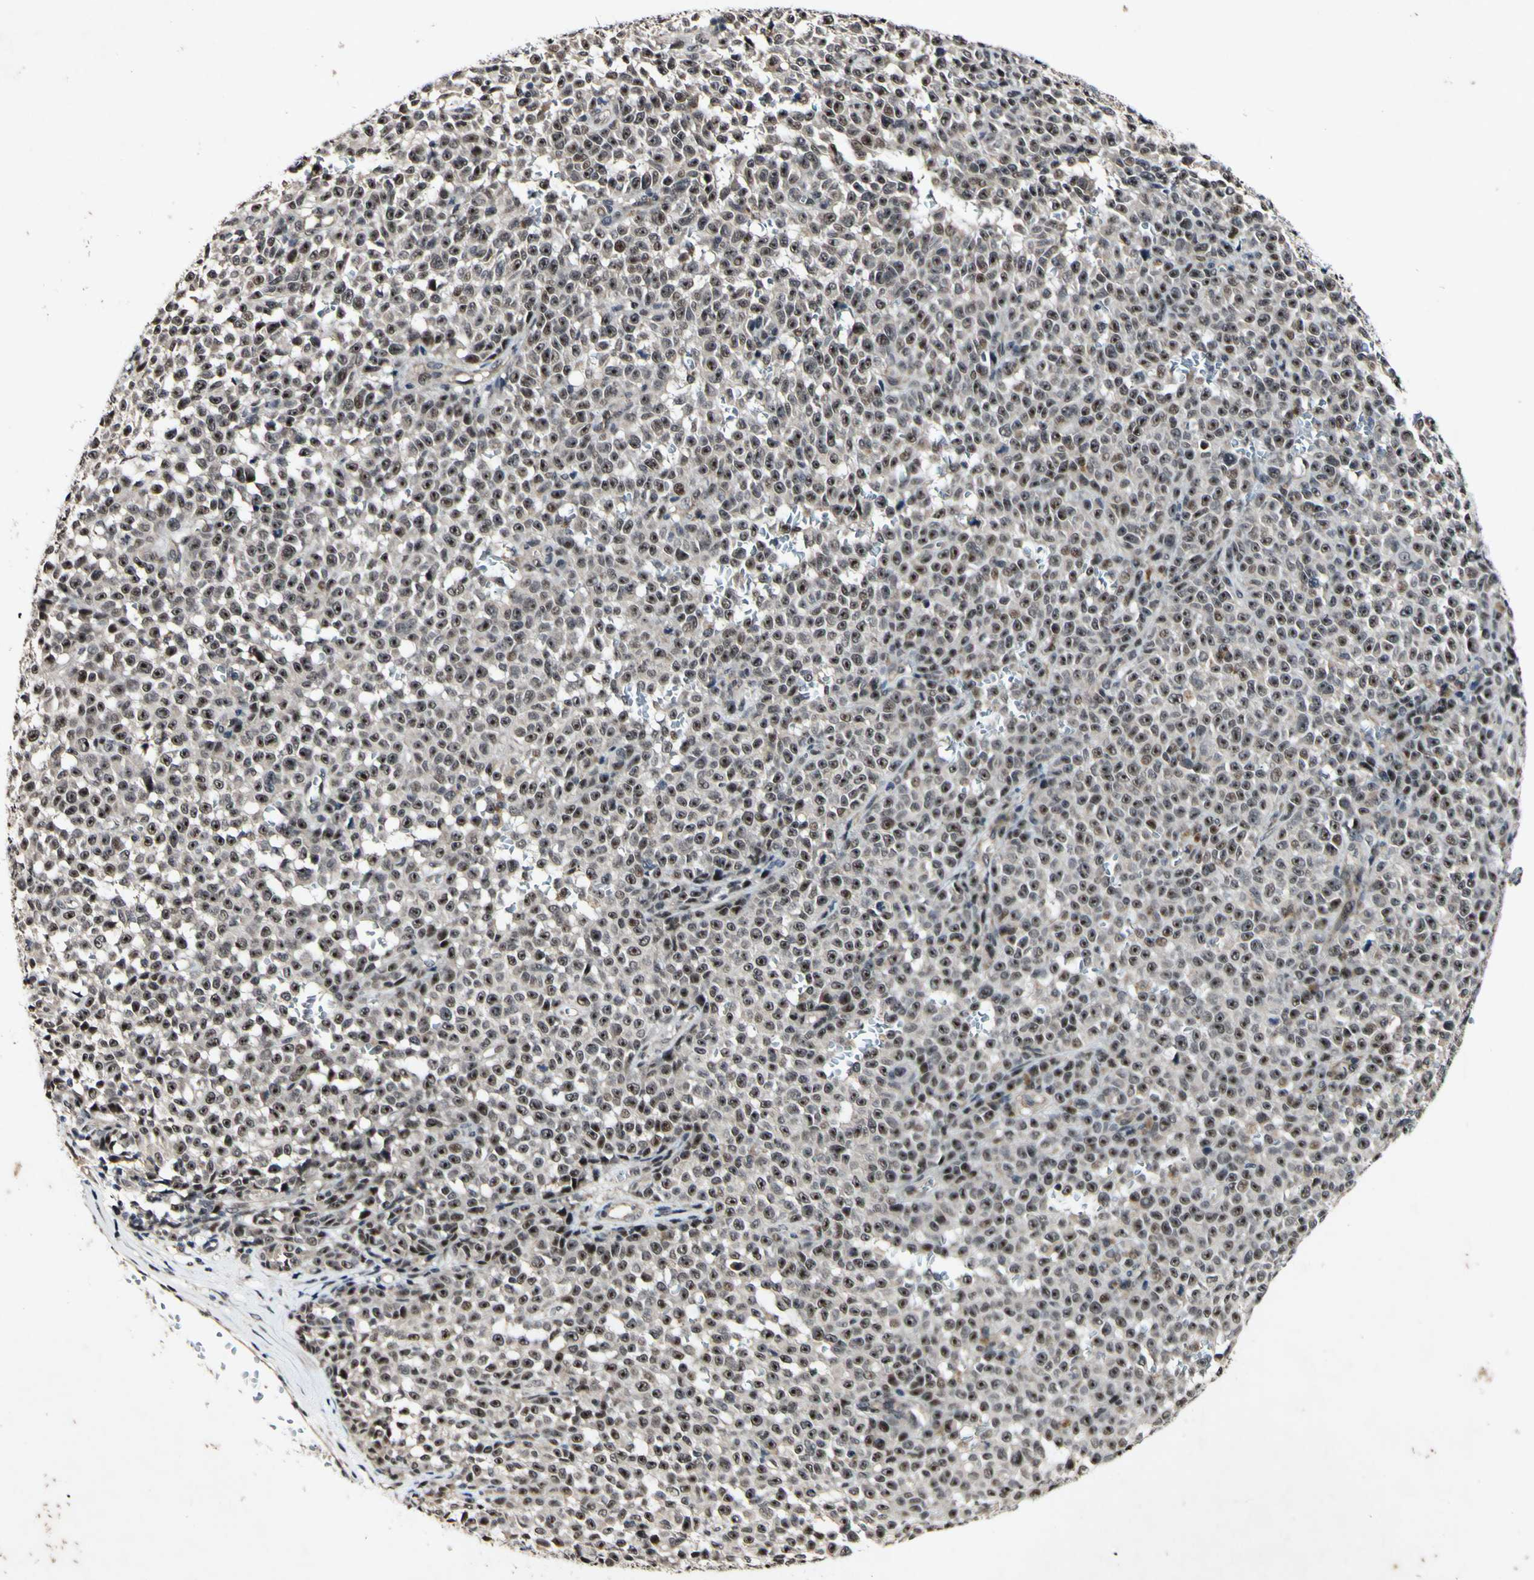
{"staining": {"intensity": "moderate", "quantity": ">75%", "location": "nuclear"}, "tissue": "melanoma", "cell_type": "Tumor cells", "image_type": "cancer", "snomed": [{"axis": "morphology", "description": "Malignant melanoma, NOS"}, {"axis": "topography", "description": "Skin"}], "caption": "DAB (3,3'-diaminobenzidine) immunohistochemical staining of melanoma displays moderate nuclear protein staining in about >75% of tumor cells.", "gene": "POLR2F", "patient": {"sex": "female", "age": 82}}